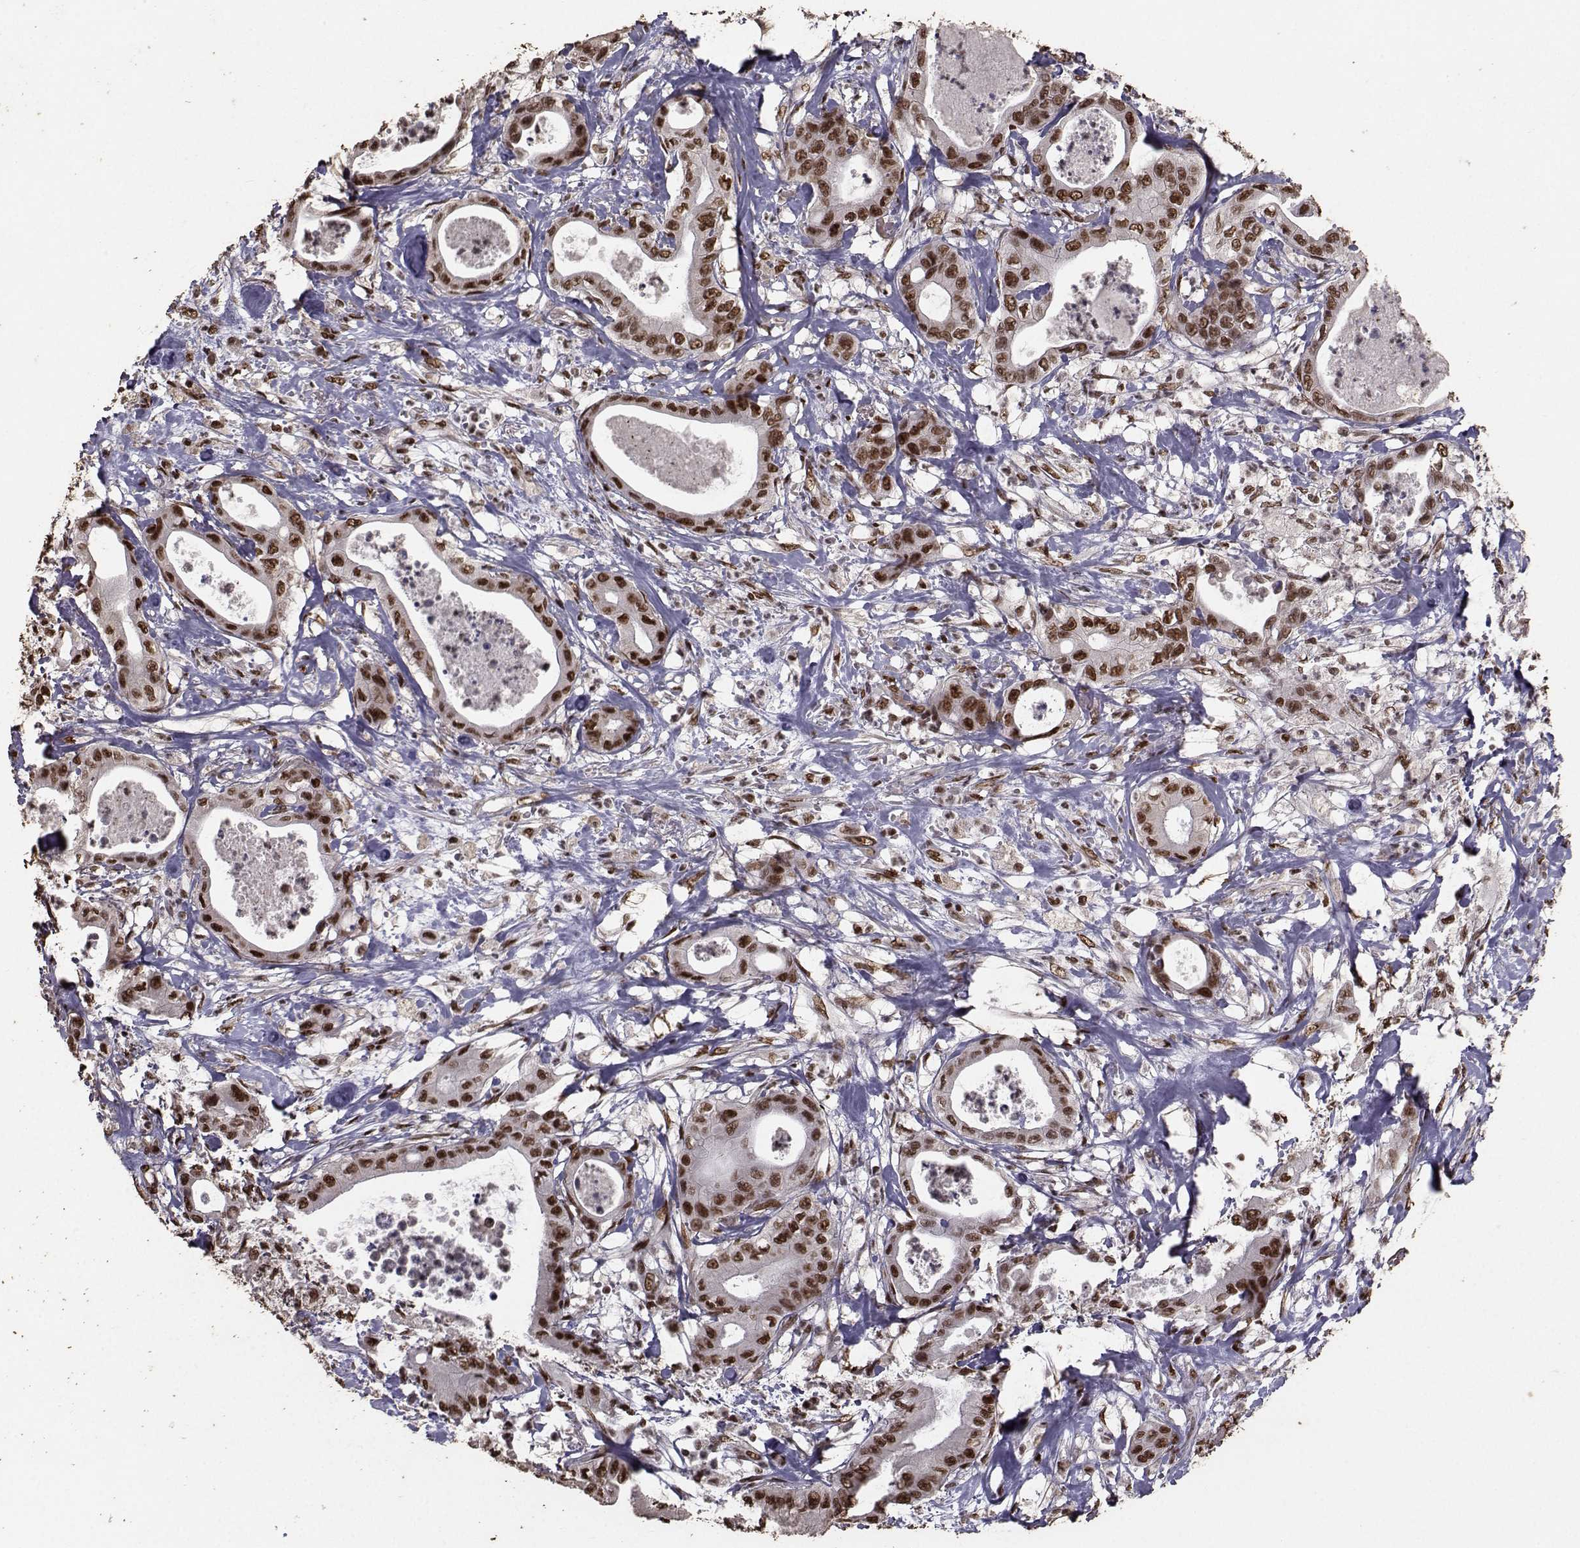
{"staining": {"intensity": "strong", "quantity": ">75%", "location": "nuclear"}, "tissue": "pancreatic cancer", "cell_type": "Tumor cells", "image_type": "cancer", "snomed": [{"axis": "morphology", "description": "Adenocarcinoma, NOS"}, {"axis": "topography", "description": "Pancreas"}], "caption": "This micrograph demonstrates pancreatic adenocarcinoma stained with immunohistochemistry to label a protein in brown. The nuclear of tumor cells show strong positivity for the protein. Nuclei are counter-stained blue.", "gene": "SF1", "patient": {"sex": "male", "age": 71}}